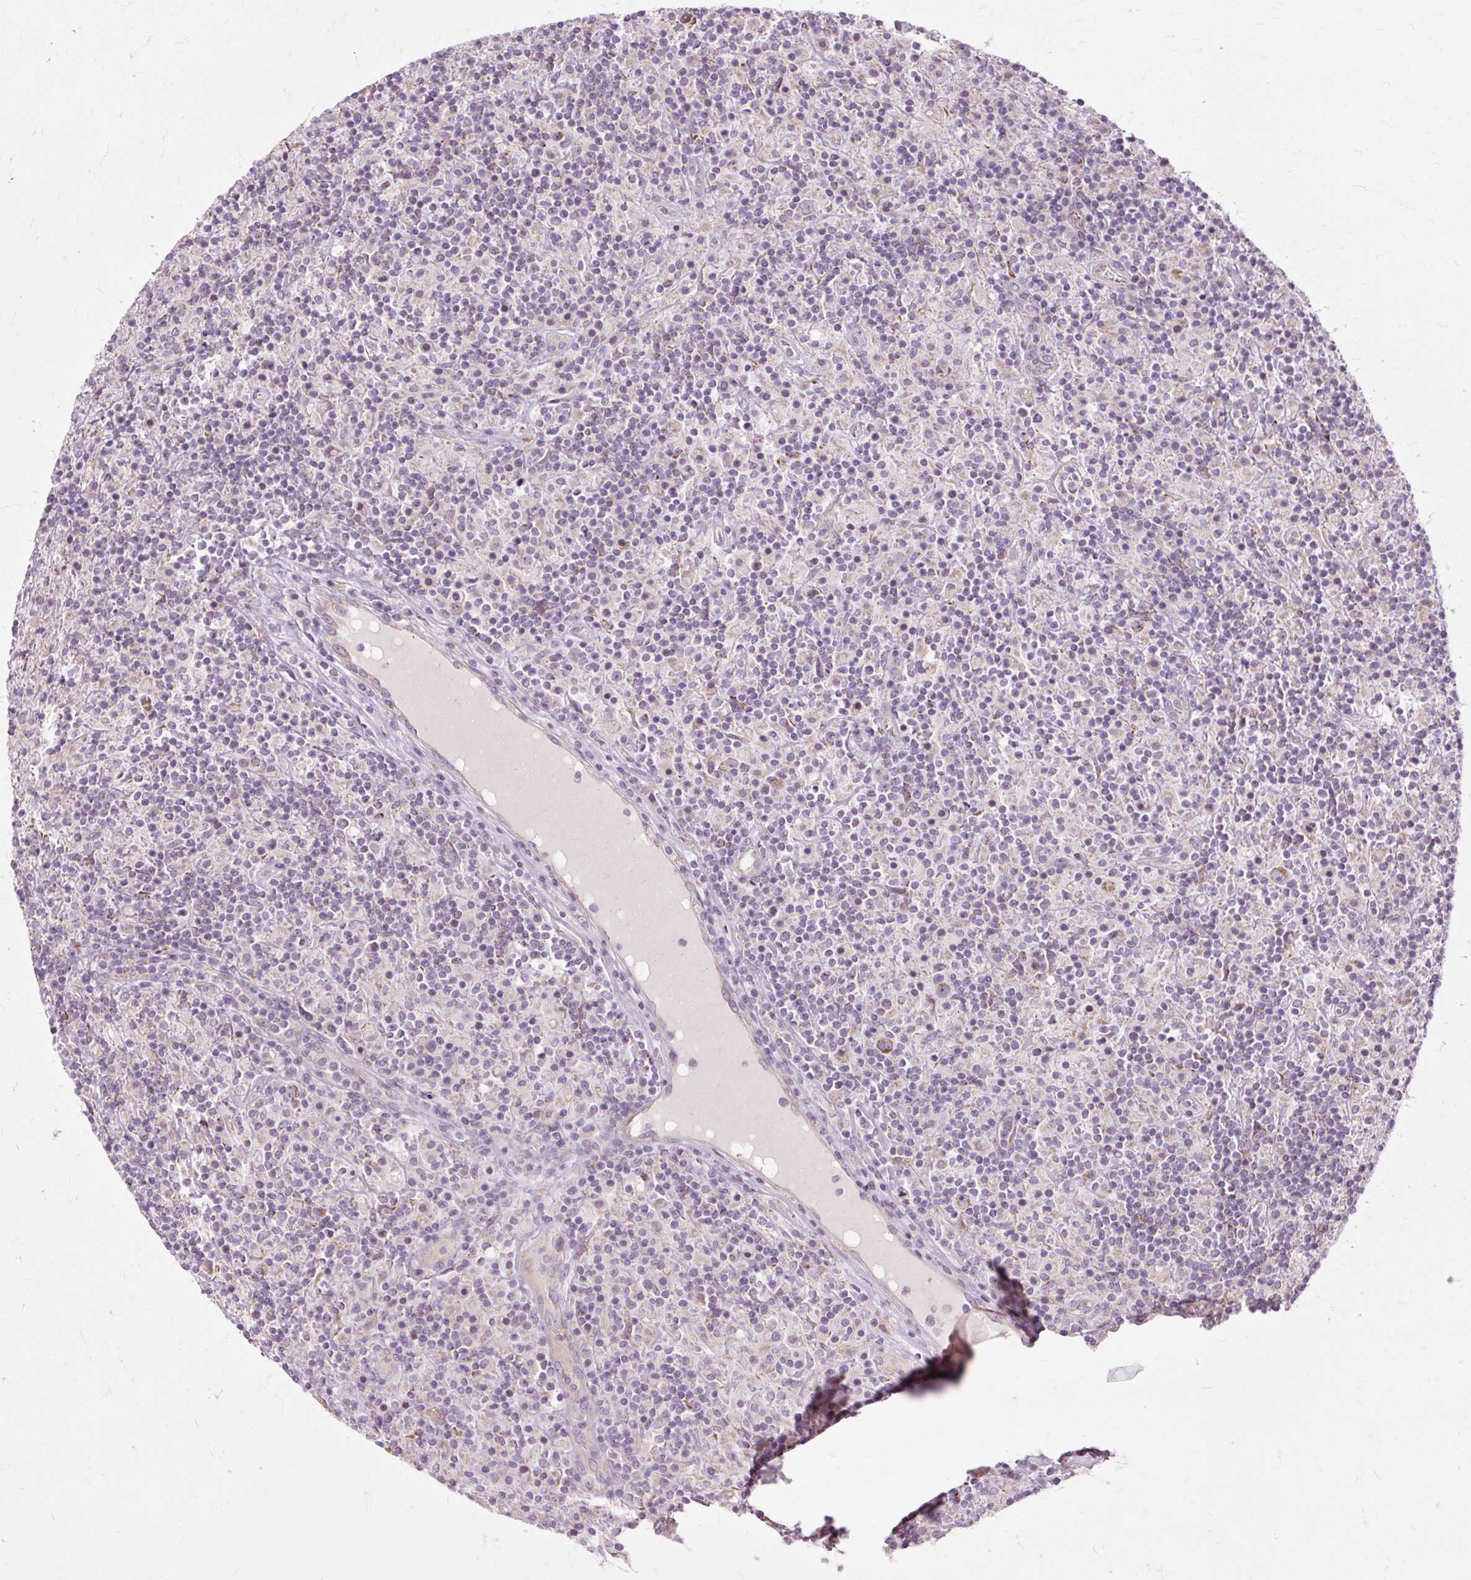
{"staining": {"intensity": "moderate", "quantity": ">75%", "location": "cytoplasmic/membranous"}, "tissue": "lymphoma", "cell_type": "Tumor cells", "image_type": "cancer", "snomed": [{"axis": "morphology", "description": "Hodgkin's disease, NOS"}, {"axis": "topography", "description": "Lymph node"}], "caption": "This is a histology image of IHC staining of lymphoma, which shows moderate staining in the cytoplasmic/membranous of tumor cells.", "gene": "PDZD2", "patient": {"sex": "male", "age": 70}}